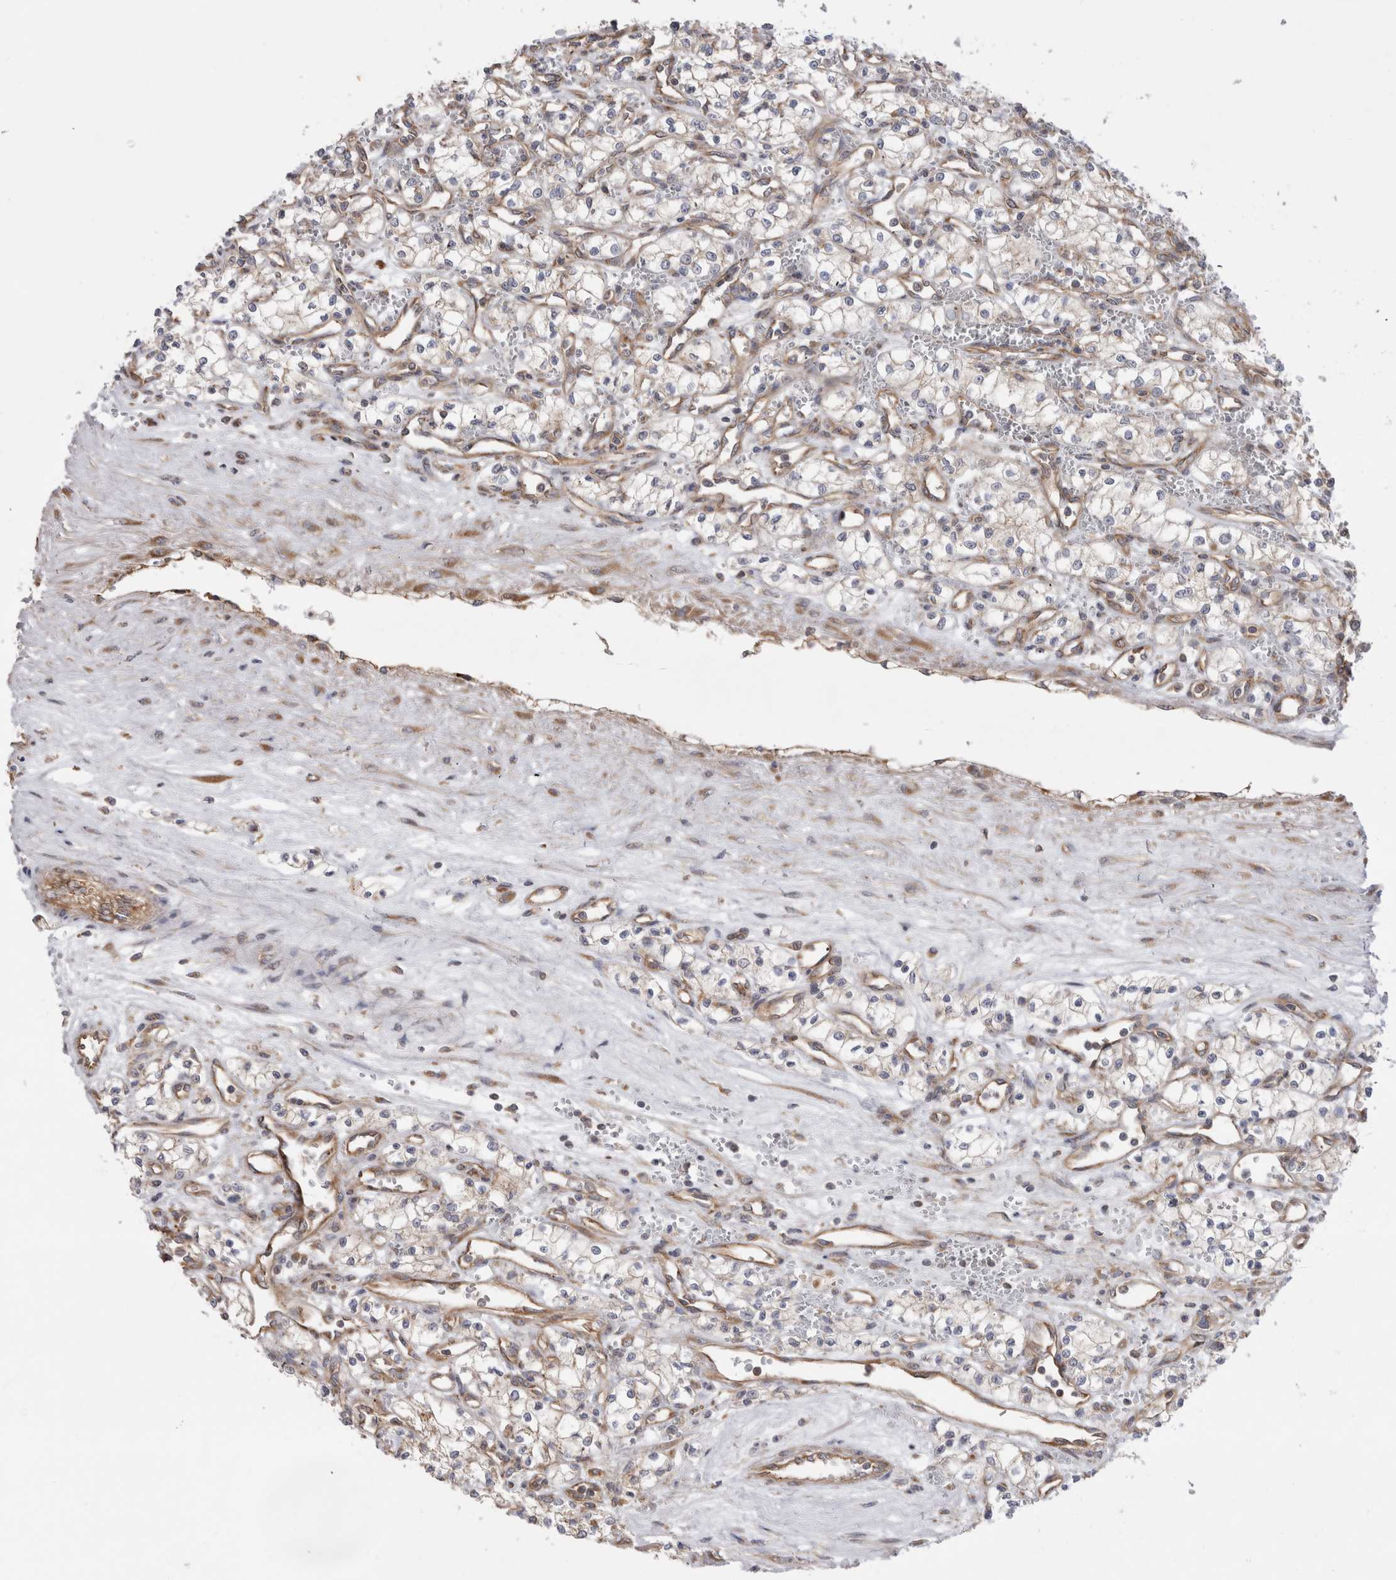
{"staining": {"intensity": "weak", "quantity": "25%-75%", "location": "cytoplasmic/membranous"}, "tissue": "renal cancer", "cell_type": "Tumor cells", "image_type": "cancer", "snomed": [{"axis": "morphology", "description": "Adenocarcinoma, NOS"}, {"axis": "topography", "description": "Kidney"}], "caption": "Renal adenocarcinoma tissue exhibits weak cytoplasmic/membranous expression in approximately 25%-75% of tumor cells, visualized by immunohistochemistry.", "gene": "PDCD10", "patient": {"sex": "male", "age": 59}}